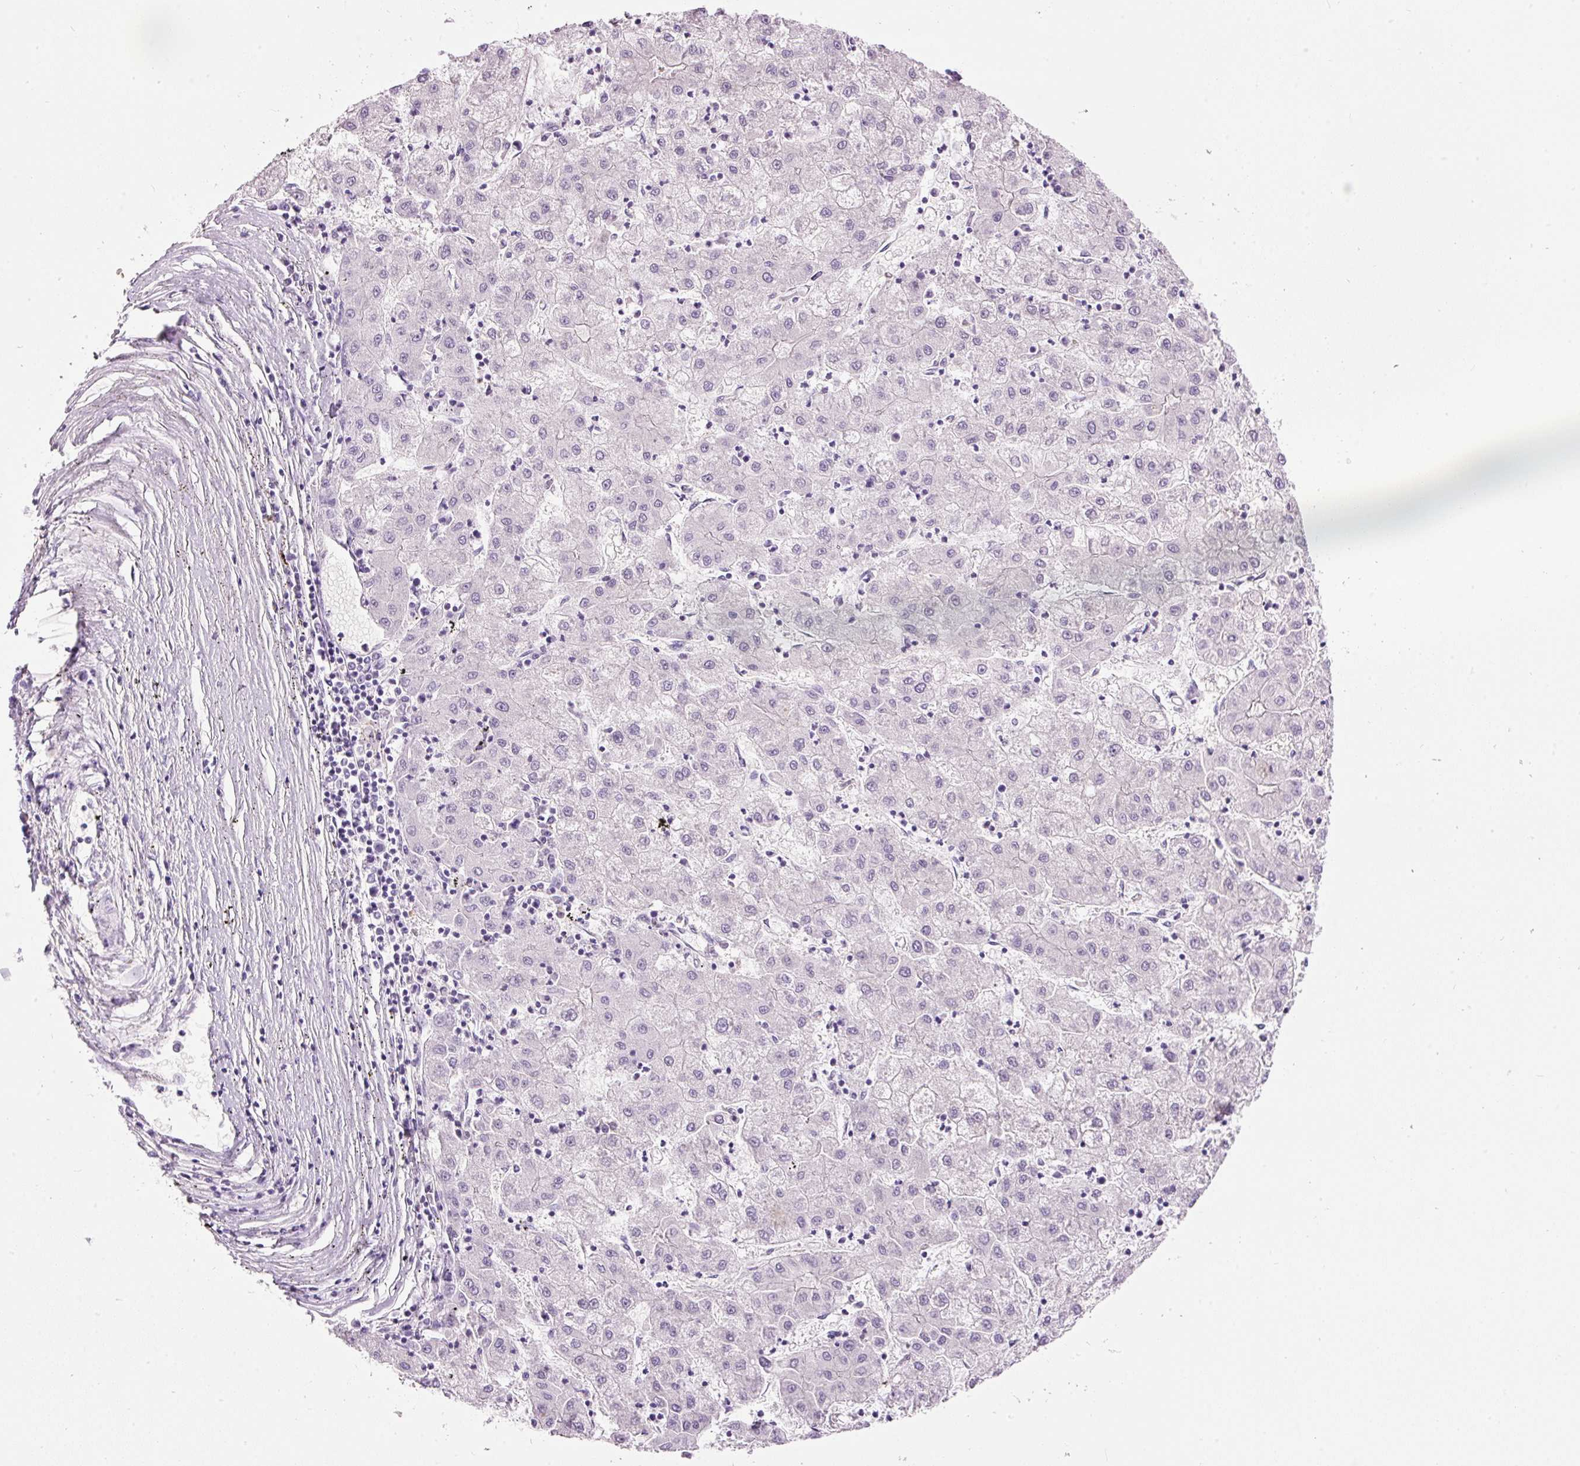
{"staining": {"intensity": "negative", "quantity": "none", "location": "none"}, "tissue": "liver cancer", "cell_type": "Tumor cells", "image_type": "cancer", "snomed": [{"axis": "morphology", "description": "Carcinoma, Hepatocellular, NOS"}, {"axis": "topography", "description": "Liver"}], "caption": "Photomicrograph shows no significant protein positivity in tumor cells of liver cancer. (Stains: DAB (3,3'-diaminobenzidine) immunohistochemistry (IHC) with hematoxylin counter stain, Microscopy: brightfield microscopy at high magnification).", "gene": "SRC", "patient": {"sex": "male", "age": 72}}